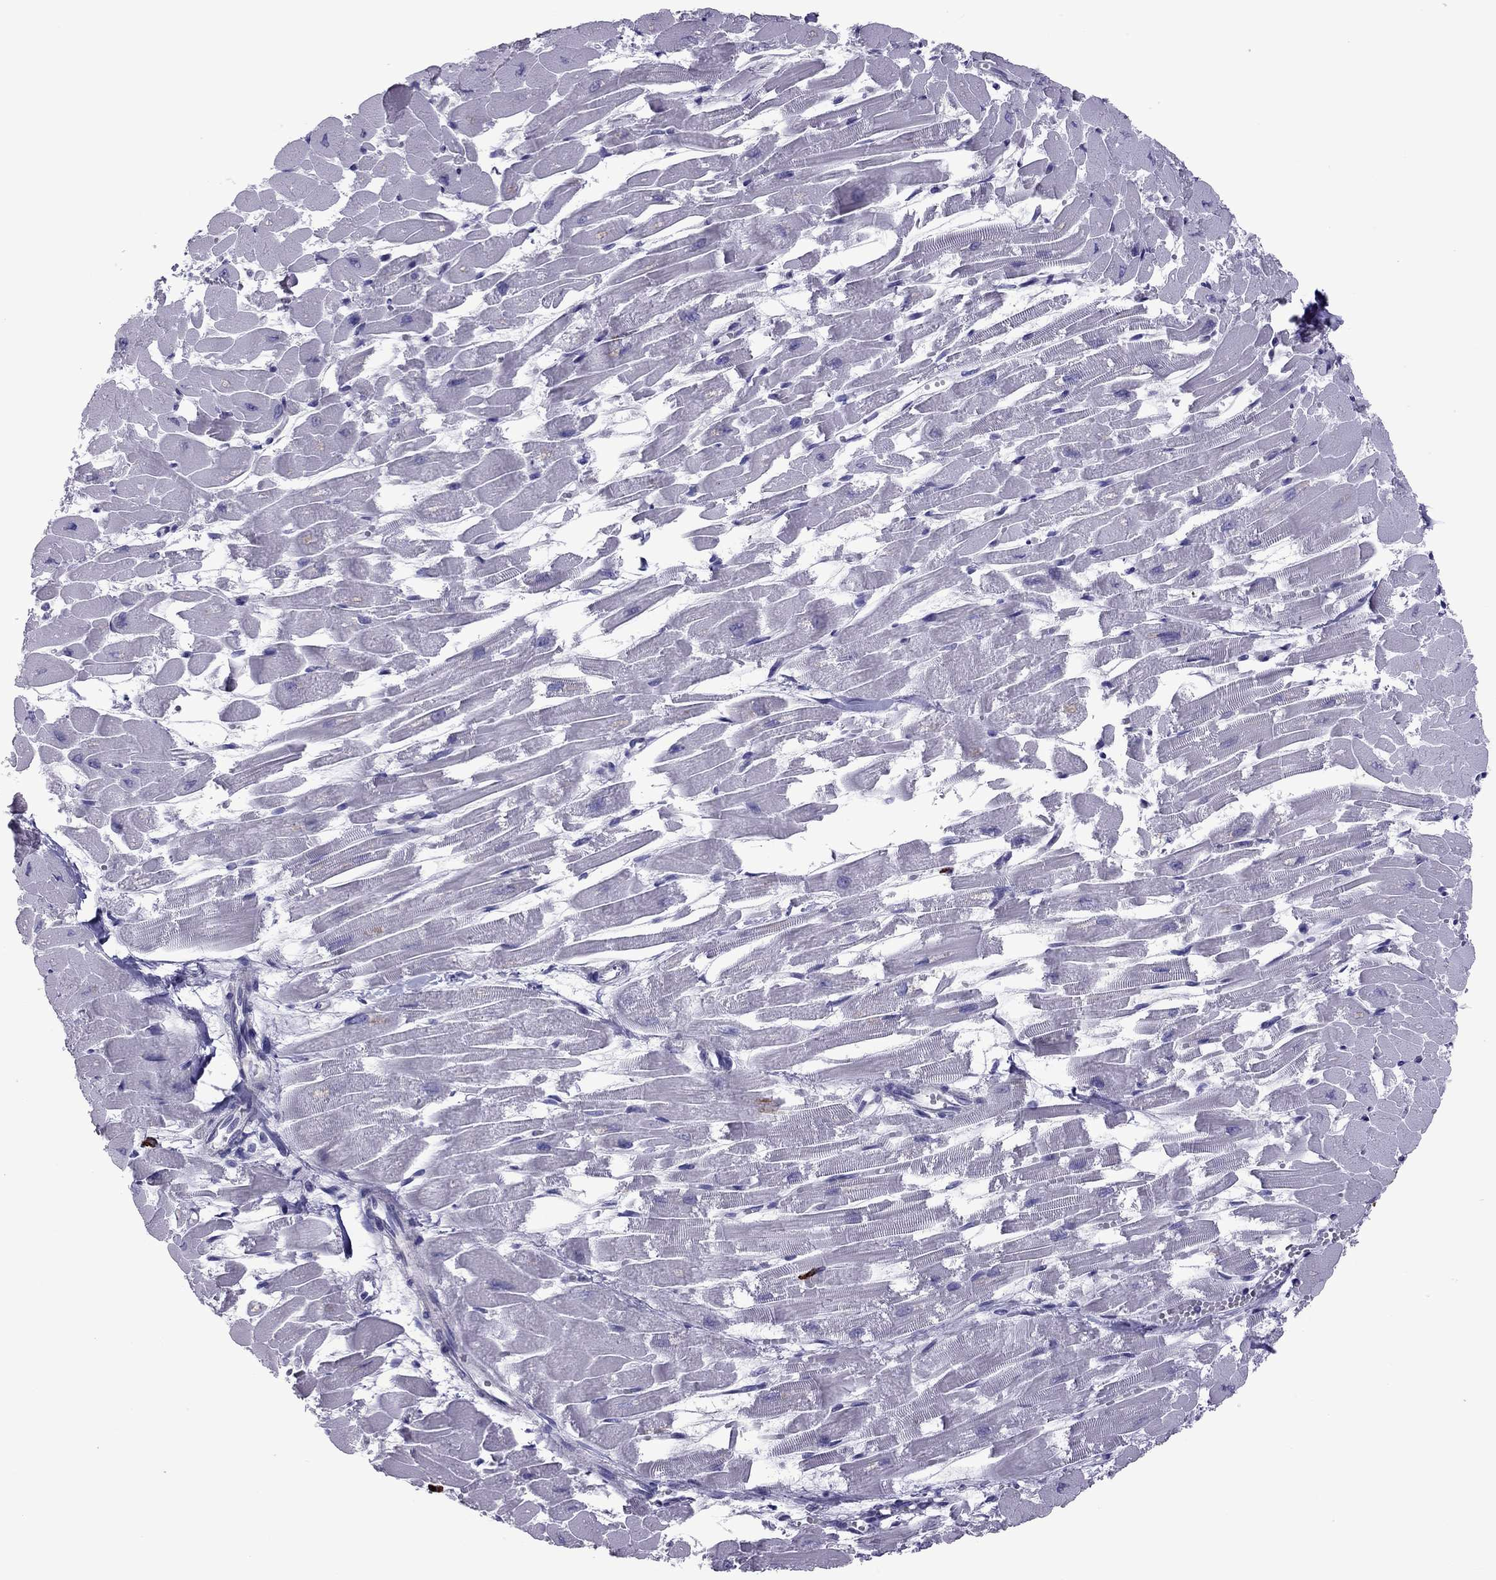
{"staining": {"intensity": "negative", "quantity": "none", "location": "none"}, "tissue": "heart muscle", "cell_type": "Cardiomyocytes", "image_type": "normal", "snomed": [{"axis": "morphology", "description": "Normal tissue, NOS"}, {"axis": "topography", "description": "Heart"}], "caption": "Benign heart muscle was stained to show a protein in brown. There is no significant expression in cardiomyocytes. (DAB immunohistochemistry (IHC), high magnification).", "gene": "CCL27", "patient": {"sex": "female", "age": 52}}